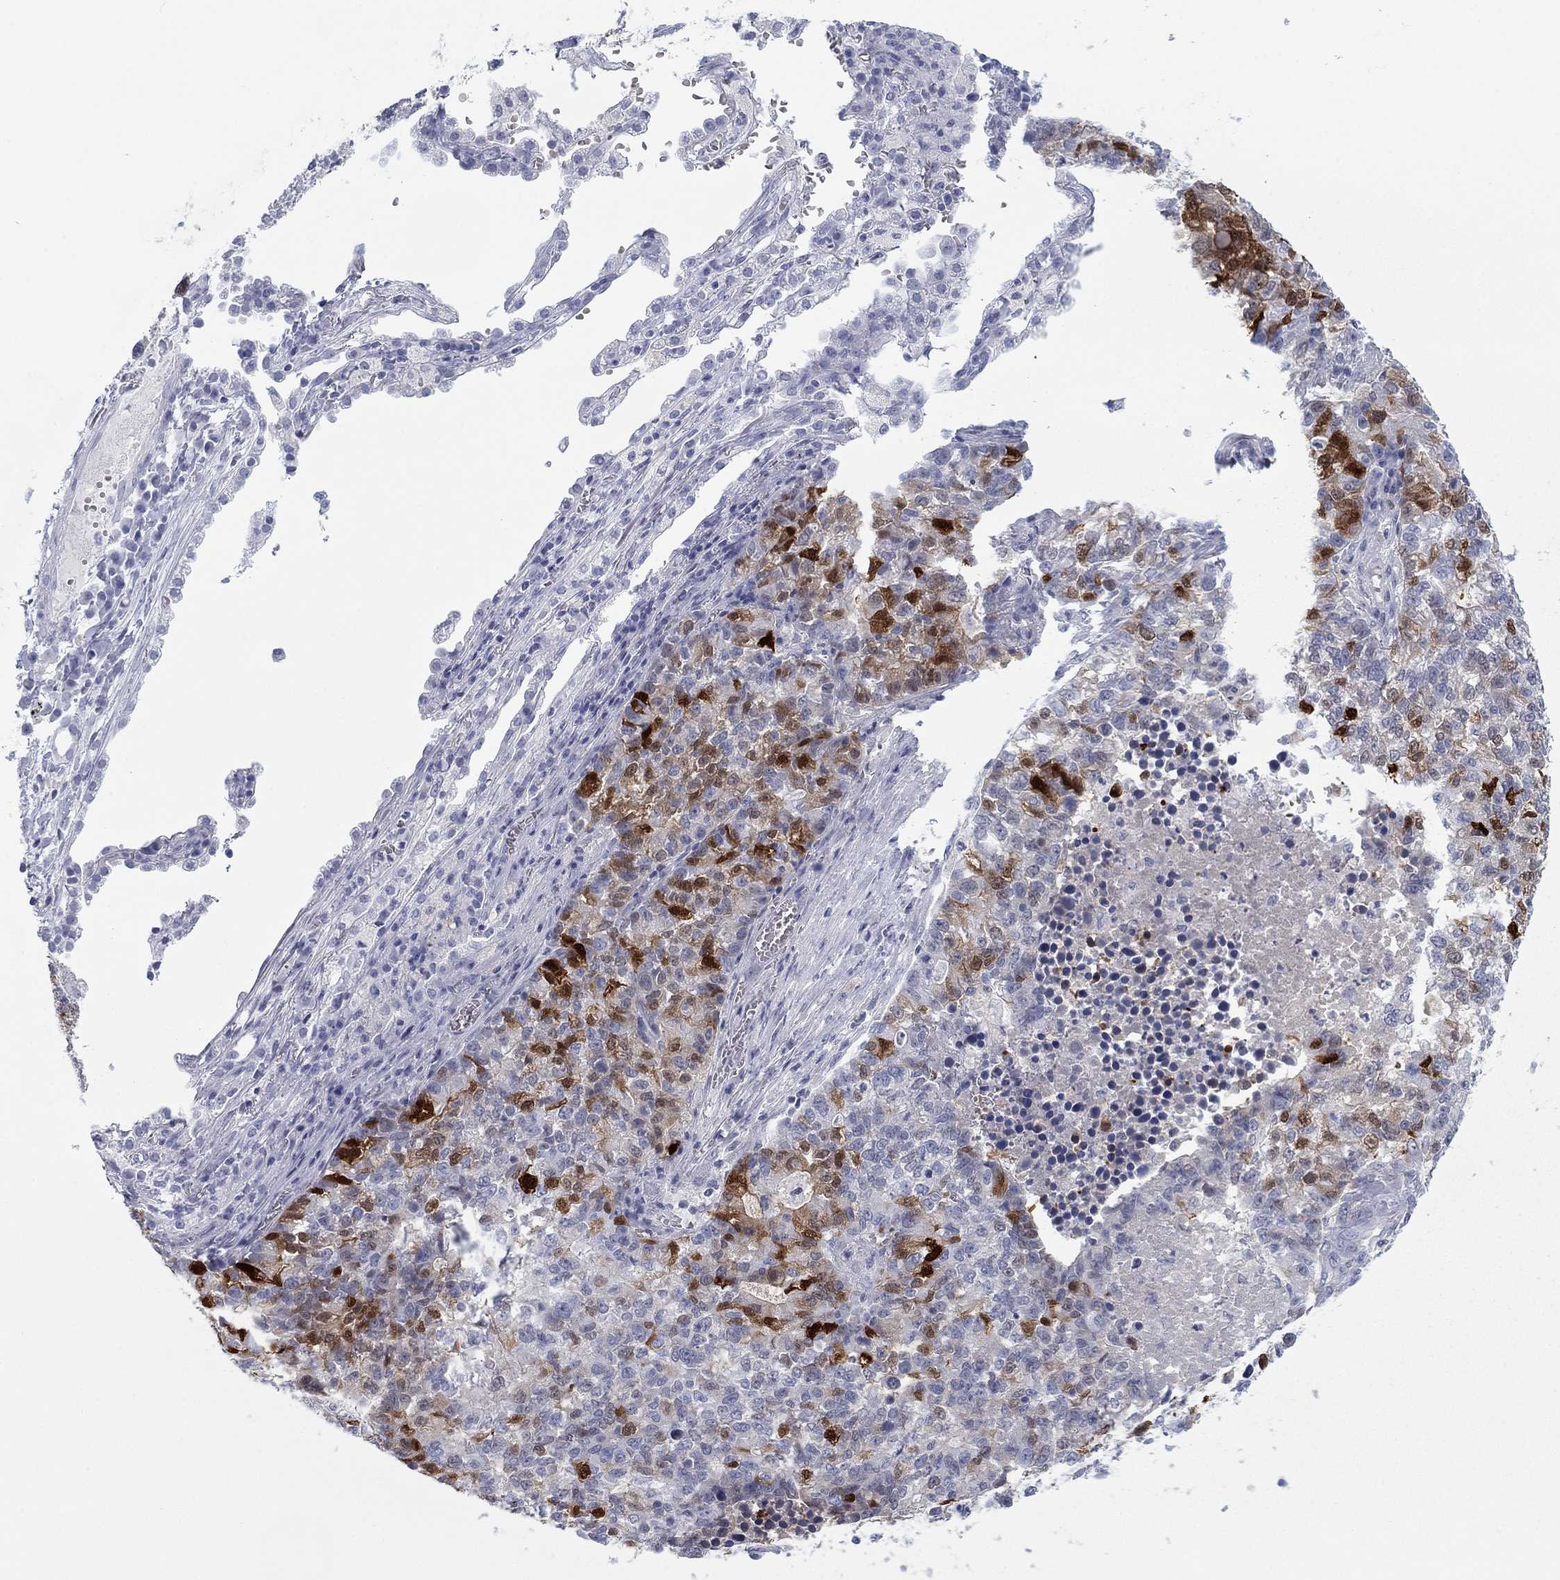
{"staining": {"intensity": "strong", "quantity": "<25%", "location": "cytoplasmic/membranous,nuclear"}, "tissue": "lung cancer", "cell_type": "Tumor cells", "image_type": "cancer", "snomed": [{"axis": "morphology", "description": "Adenocarcinoma, NOS"}, {"axis": "topography", "description": "Lung"}], "caption": "Immunohistochemistry (IHC) micrograph of neoplastic tissue: lung cancer stained using IHC reveals medium levels of strong protein expression localized specifically in the cytoplasmic/membranous and nuclear of tumor cells, appearing as a cytoplasmic/membranous and nuclear brown color.", "gene": "CALB1", "patient": {"sex": "male", "age": 57}}